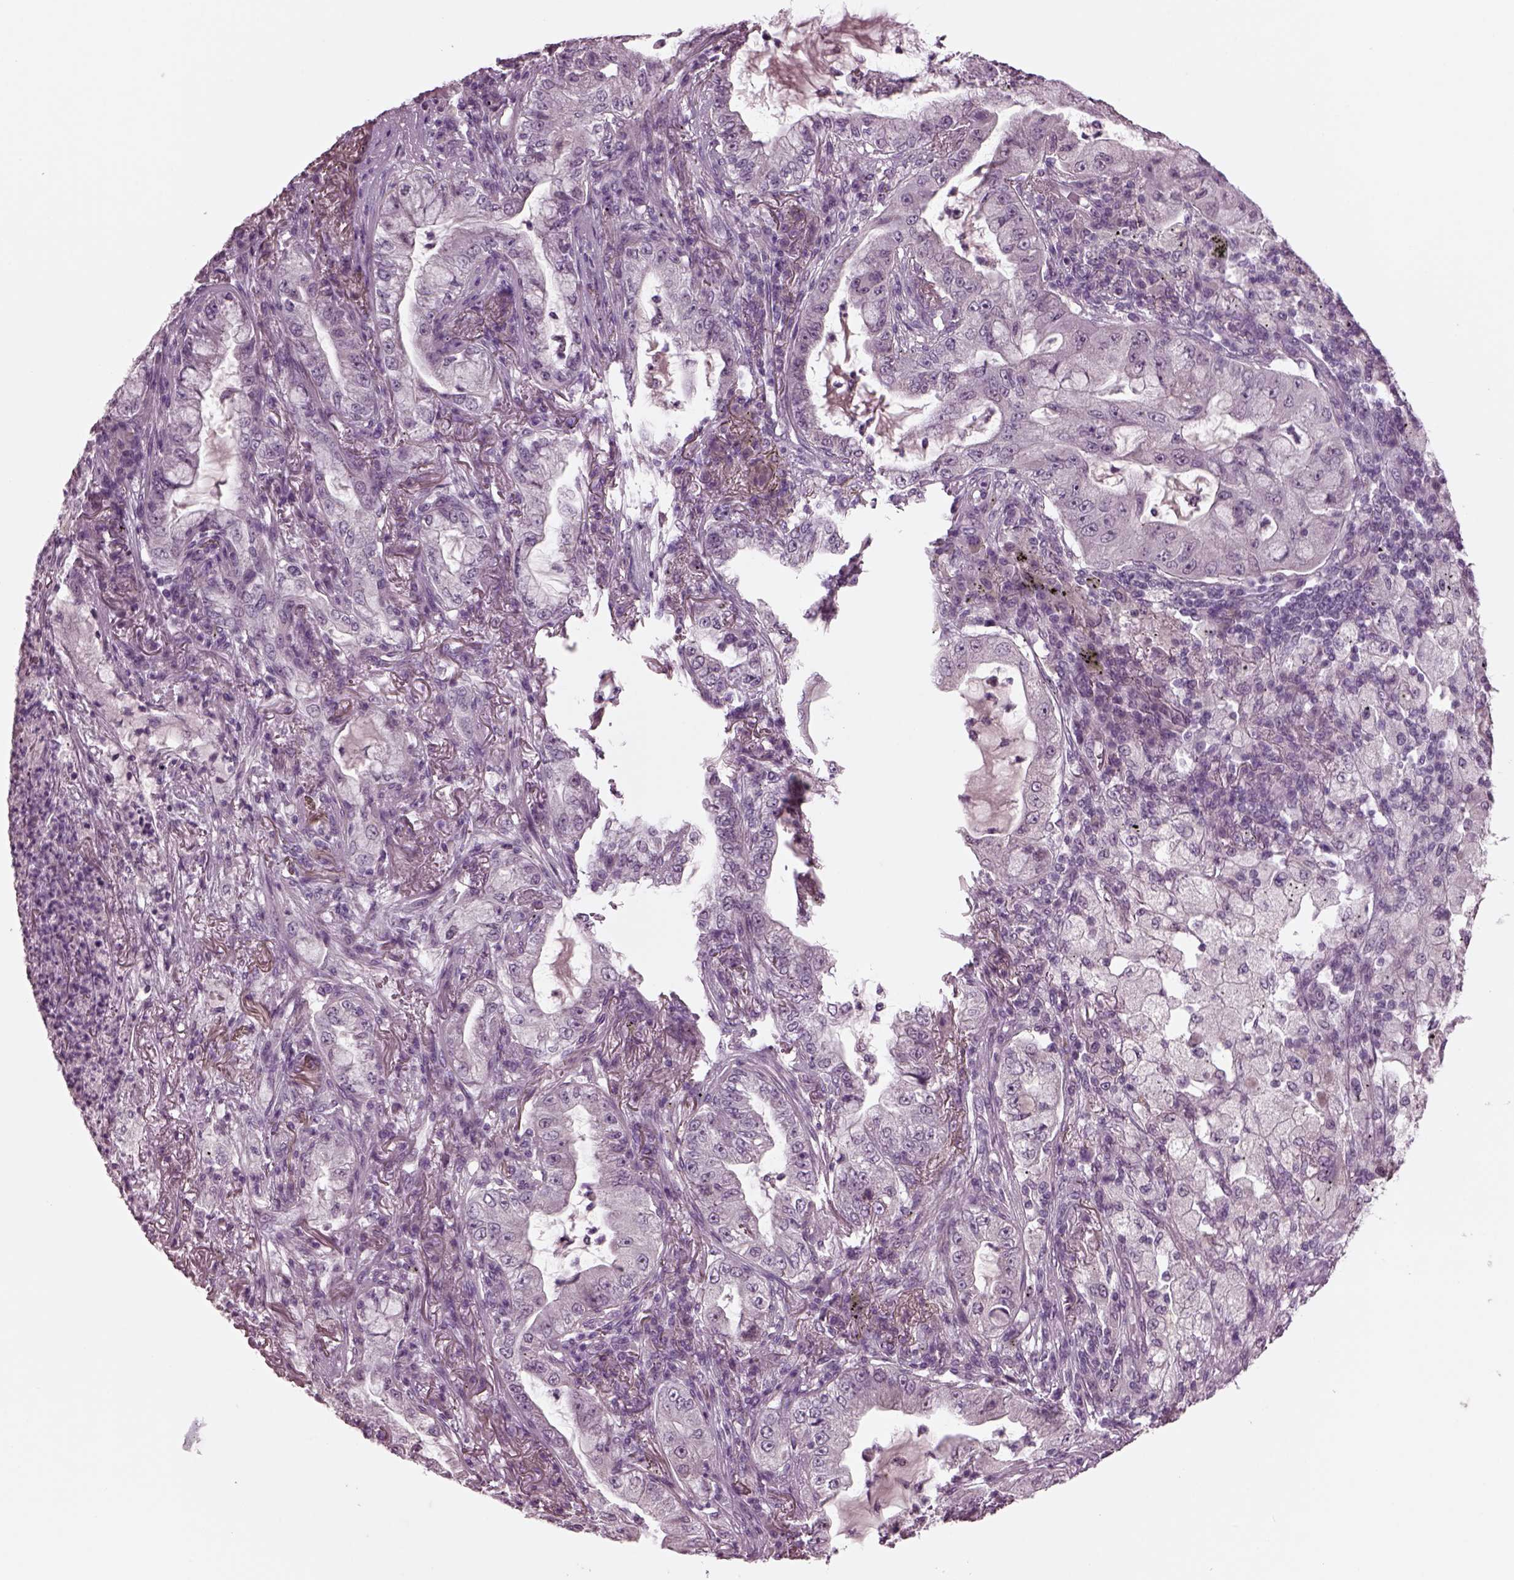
{"staining": {"intensity": "negative", "quantity": "none", "location": "none"}, "tissue": "lung cancer", "cell_type": "Tumor cells", "image_type": "cancer", "snomed": [{"axis": "morphology", "description": "Adenocarcinoma, NOS"}, {"axis": "topography", "description": "Lung"}], "caption": "Tumor cells show no significant protein expression in adenocarcinoma (lung).", "gene": "CLCN4", "patient": {"sex": "female", "age": 73}}